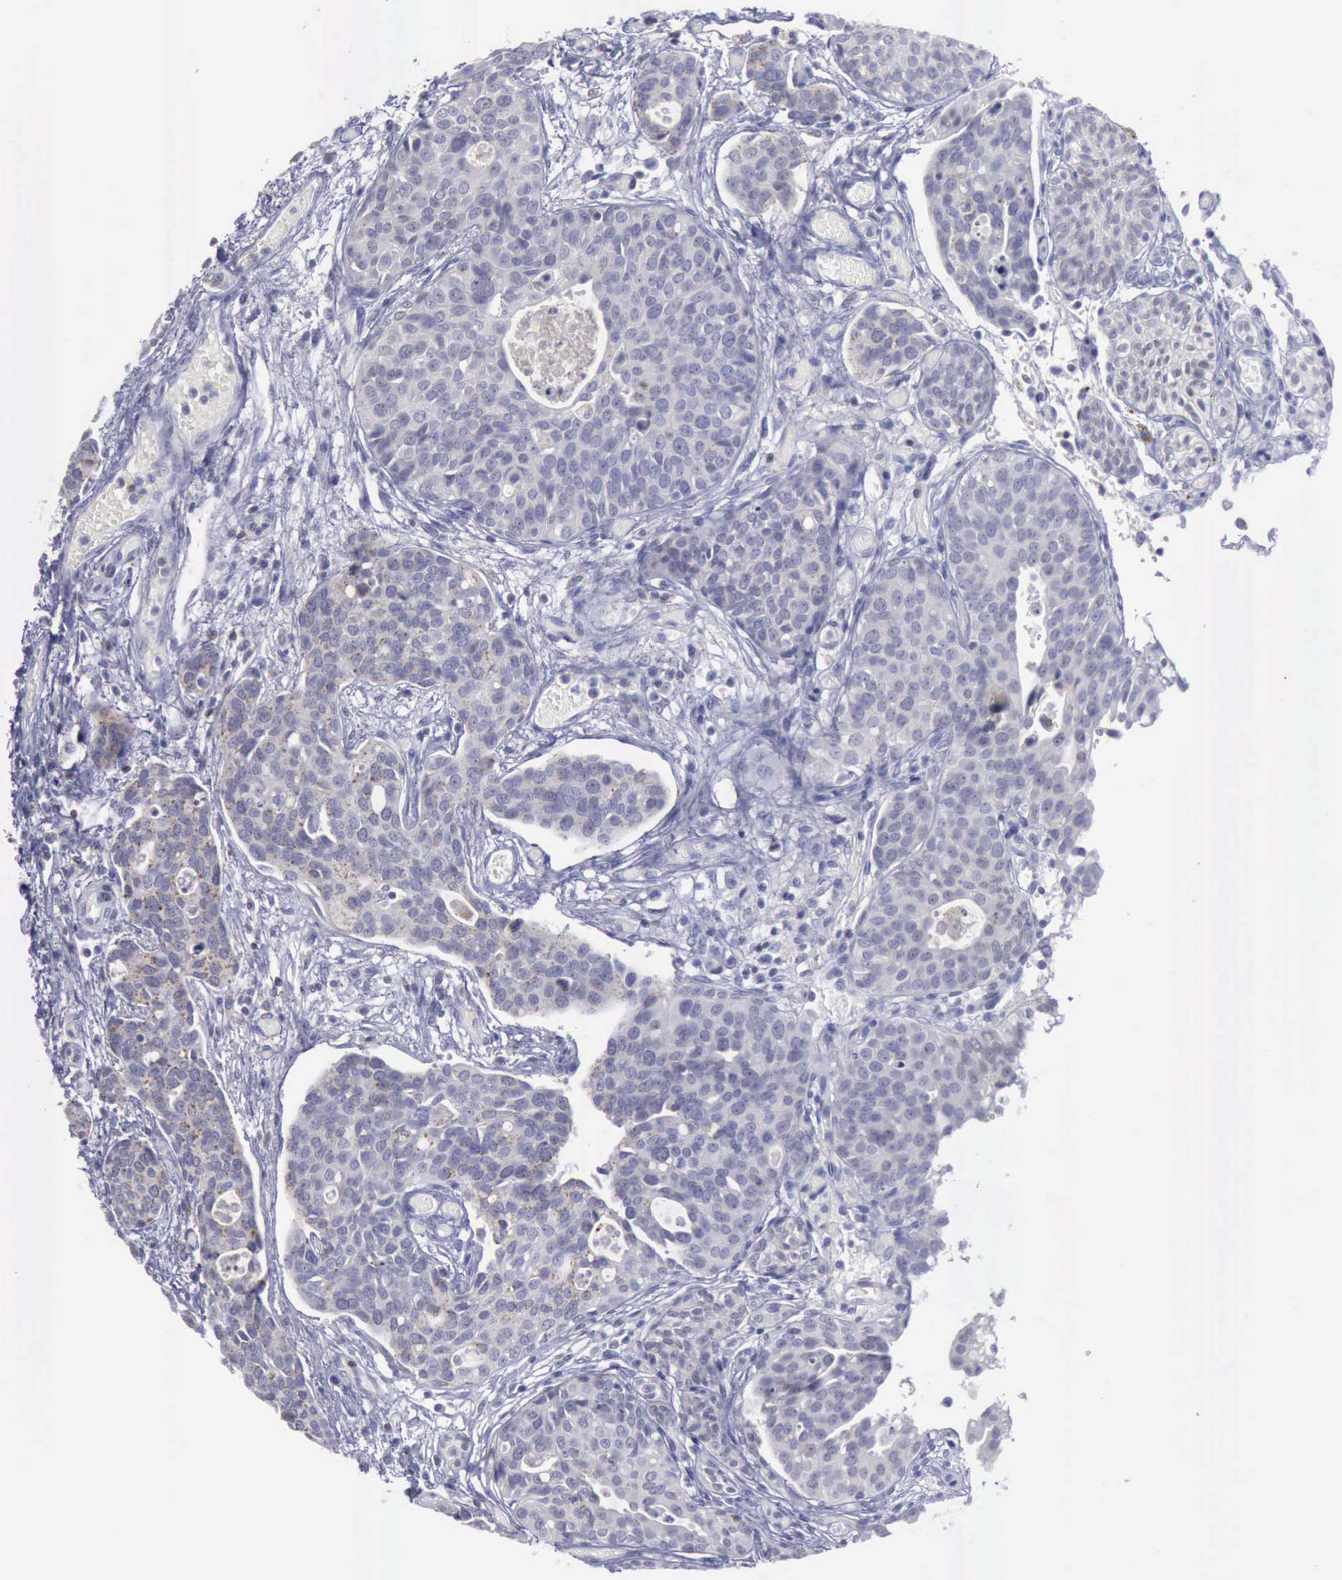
{"staining": {"intensity": "negative", "quantity": "none", "location": "none"}, "tissue": "urothelial cancer", "cell_type": "Tumor cells", "image_type": "cancer", "snomed": [{"axis": "morphology", "description": "Urothelial carcinoma, High grade"}, {"axis": "topography", "description": "Urinary bladder"}], "caption": "Urothelial carcinoma (high-grade) was stained to show a protein in brown. There is no significant positivity in tumor cells.", "gene": "SATB2", "patient": {"sex": "male", "age": 78}}